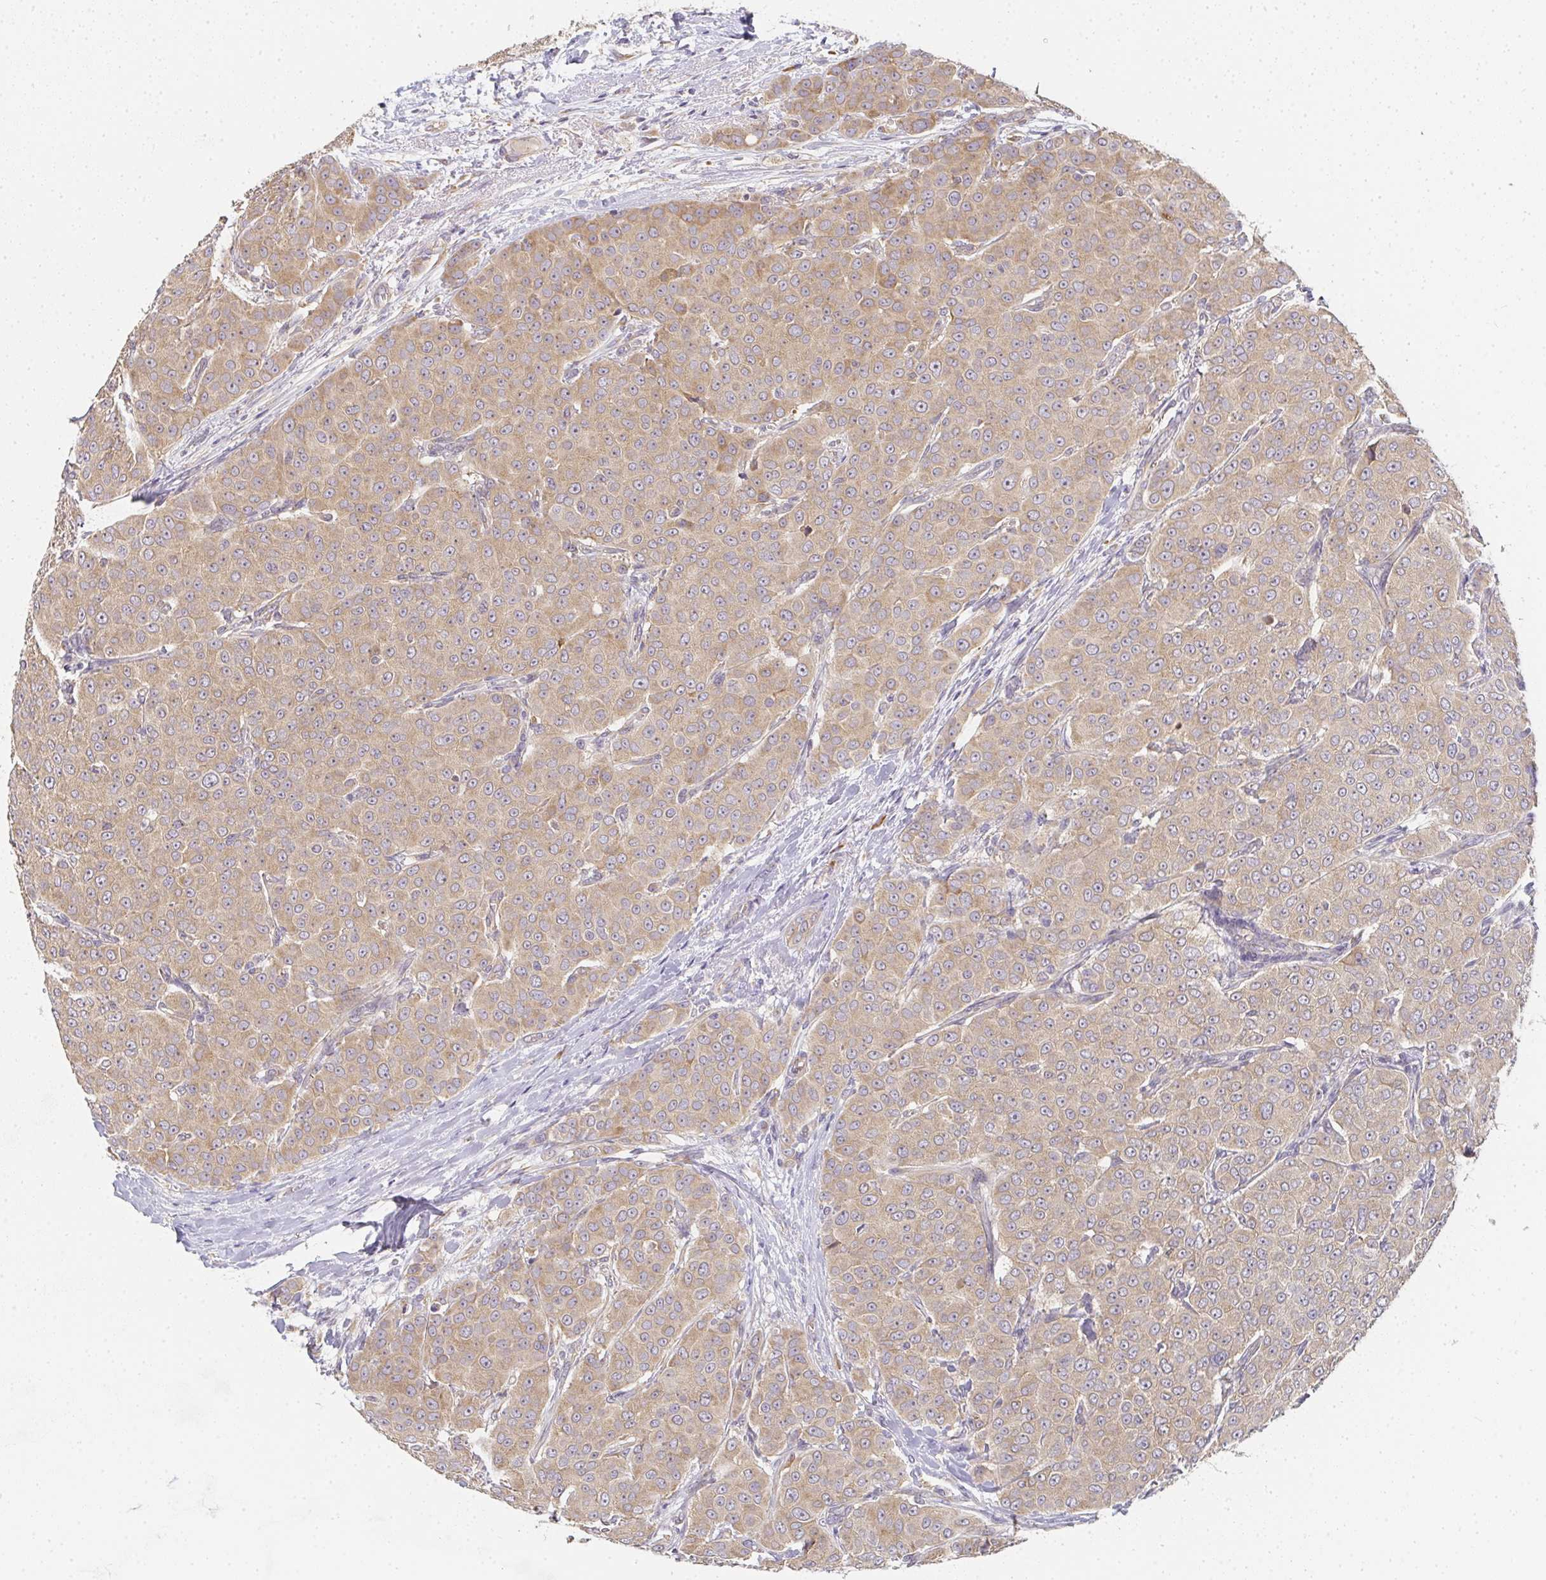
{"staining": {"intensity": "moderate", "quantity": ">75%", "location": "cytoplasmic/membranous"}, "tissue": "breast cancer", "cell_type": "Tumor cells", "image_type": "cancer", "snomed": [{"axis": "morphology", "description": "Duct carcinoma"}, {"axis": "topography", "description": "Breast"}], "caption": "Immunohistochemical staining of invasive ductal carcinoma (breast) reveals medium levels of moderate cytoplasmic/membranous protein staining in approximately >75% of tumor cells.", "gene": "SLC35B3", "patient": {"sex": "female", "age": 91}}